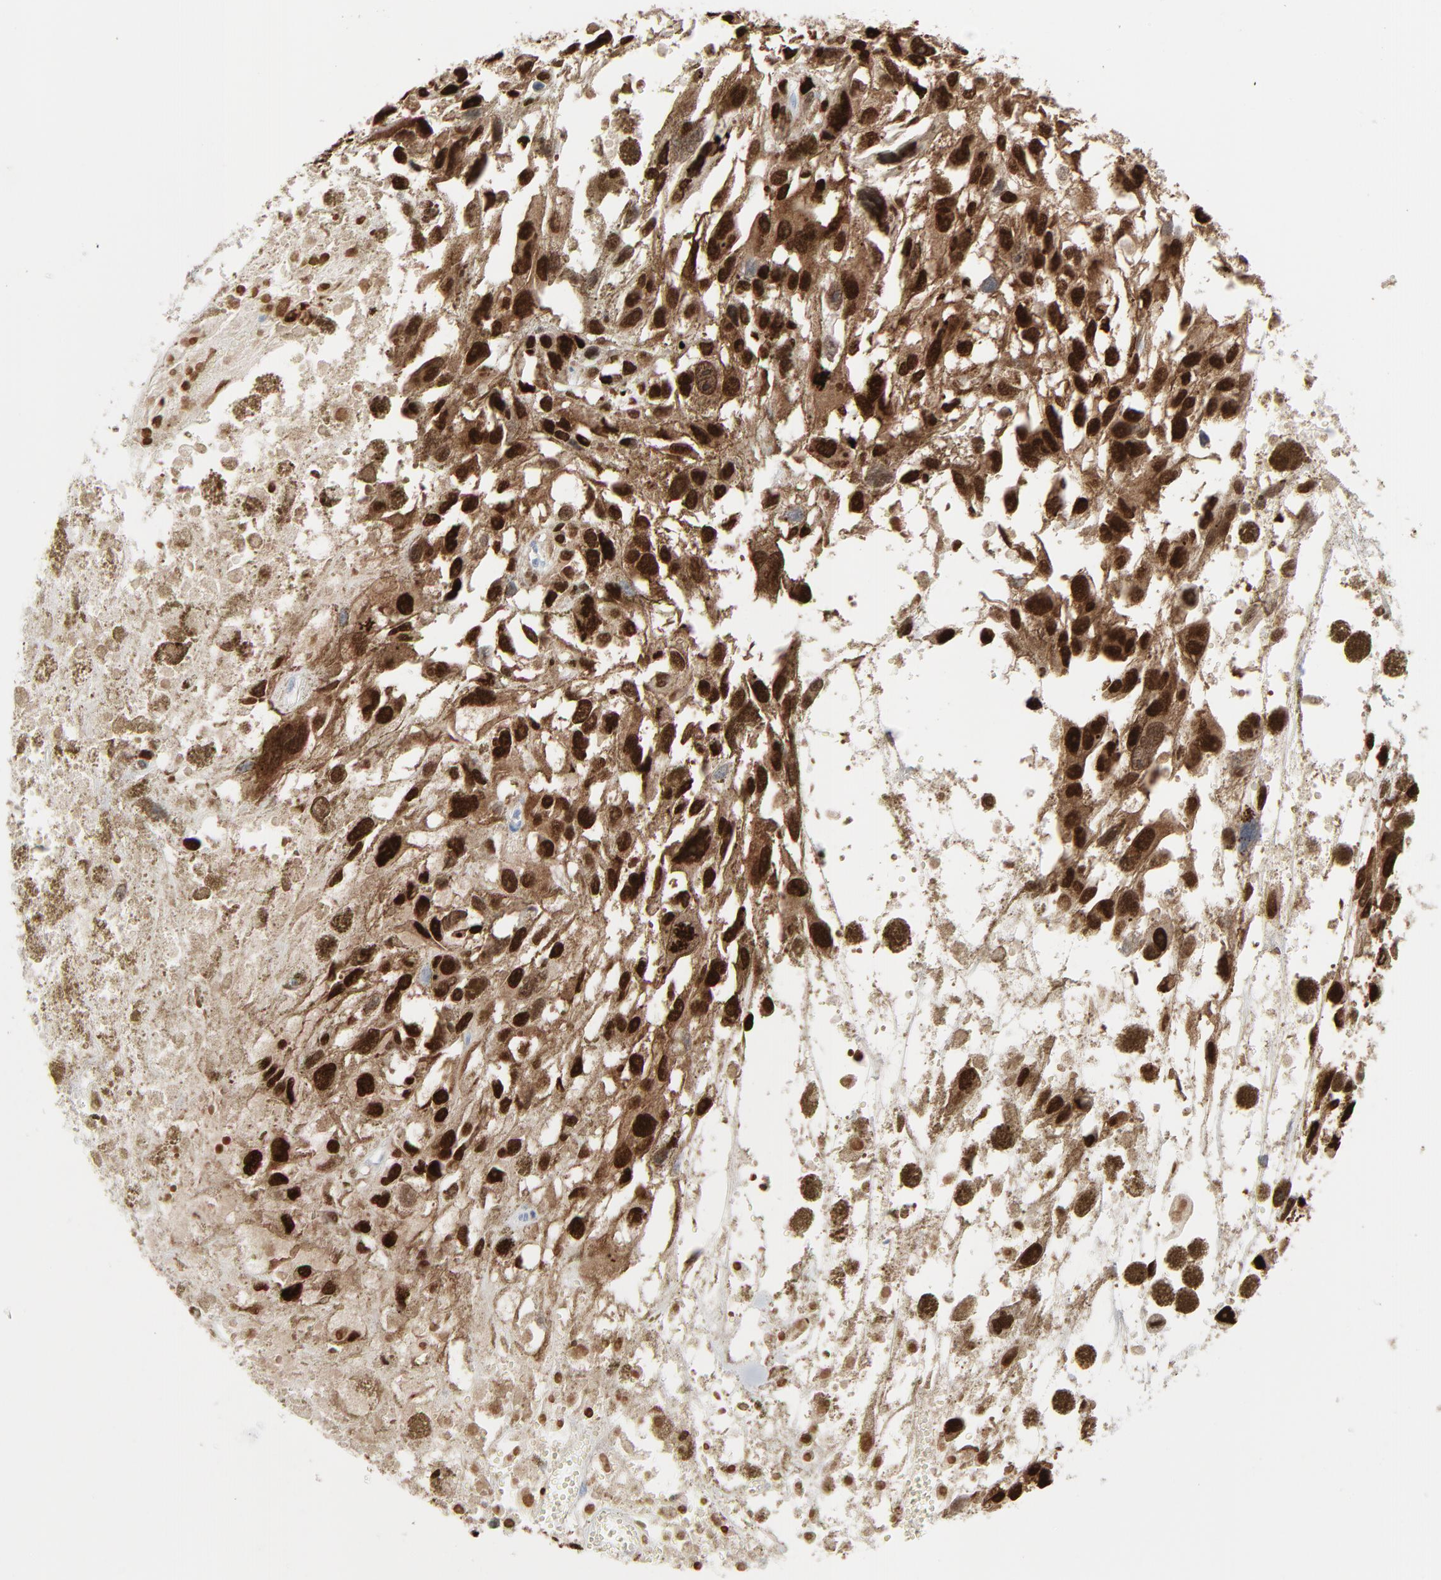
{"staining": {"intensity": "strong", "quantity": ">75%", "location": "cytoplasmic/membranous,nuclear"}, "tissue": "melanoma", "cell_type": "Tumor cells", "image_type": "cancer", "snomed": [{"axis": "morphology", "description": "Malignant melanoma, Metastatic site"}, {"axis": "topography", "description": "Lymph node"}], "caption": "A photomicrograph showing strong cytoplasmic/membranous and nuclear expression in approximately >75% of tumor cells in melanoma, as visualized by brown immunohistochemical staining.", "gene": "MITF", "patient": {"sex": "male", "age": 59}}